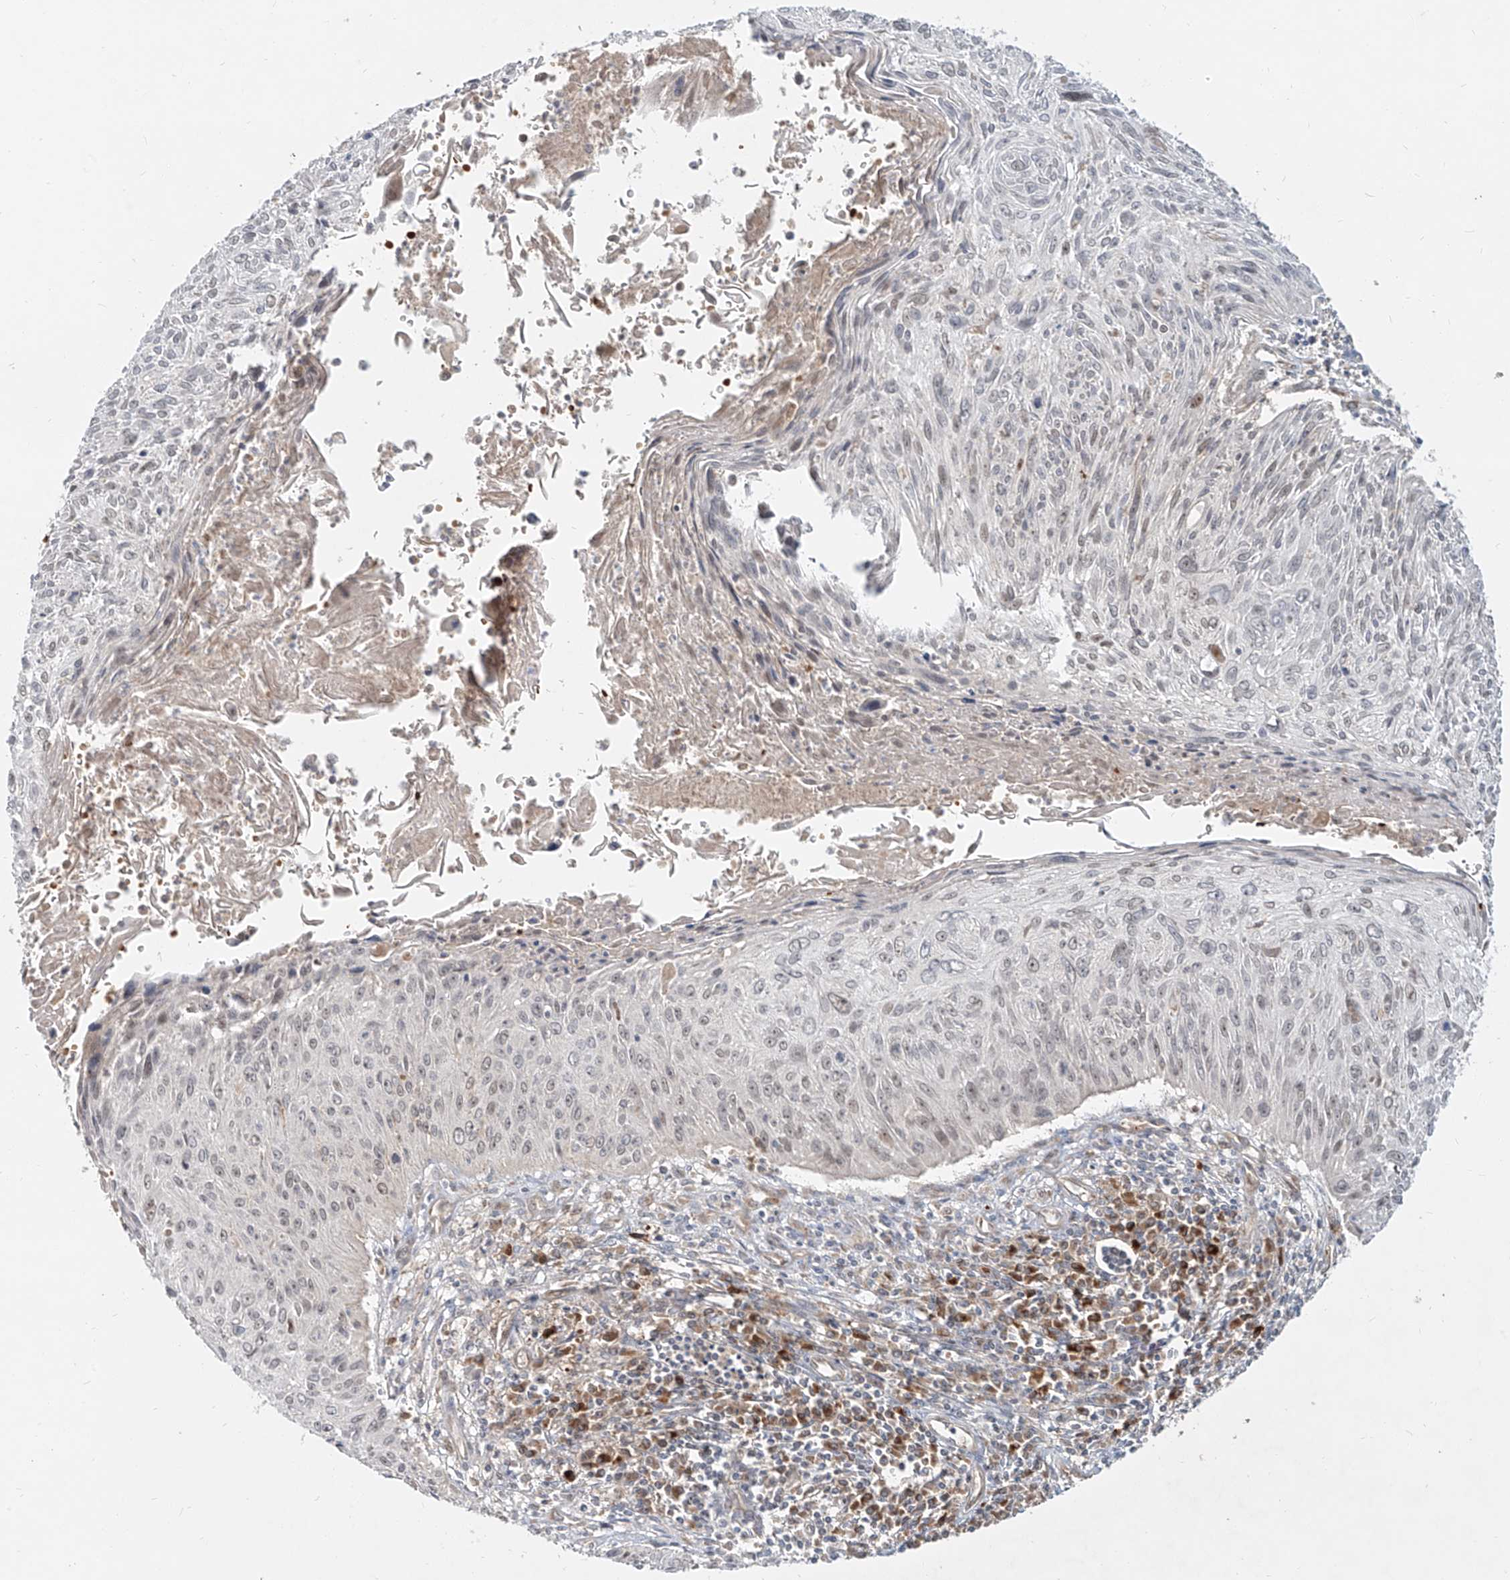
{"staining": {"intensity": "weak", "quantity": "25%-75%", "location": "nuclear"}, "tissue": "cervical cancer", "cell_type": "Tumor cells", "image_type": "cancer", "snomed": [{"axis": "morphology", "description": "Squamous cell carcinoma, NOS"}, {"axis": "topography", "description": "Cervix"}], "caption": "A histopathology image showing weak nuclear positivity in approximately 25%-75% of tumor cells in cervical cancer (squamous cell carcinoma), as visualized by brown immunohistochemical staining.", "gene": "FGD2", "patient": {"sex": "female", "age": 51}}